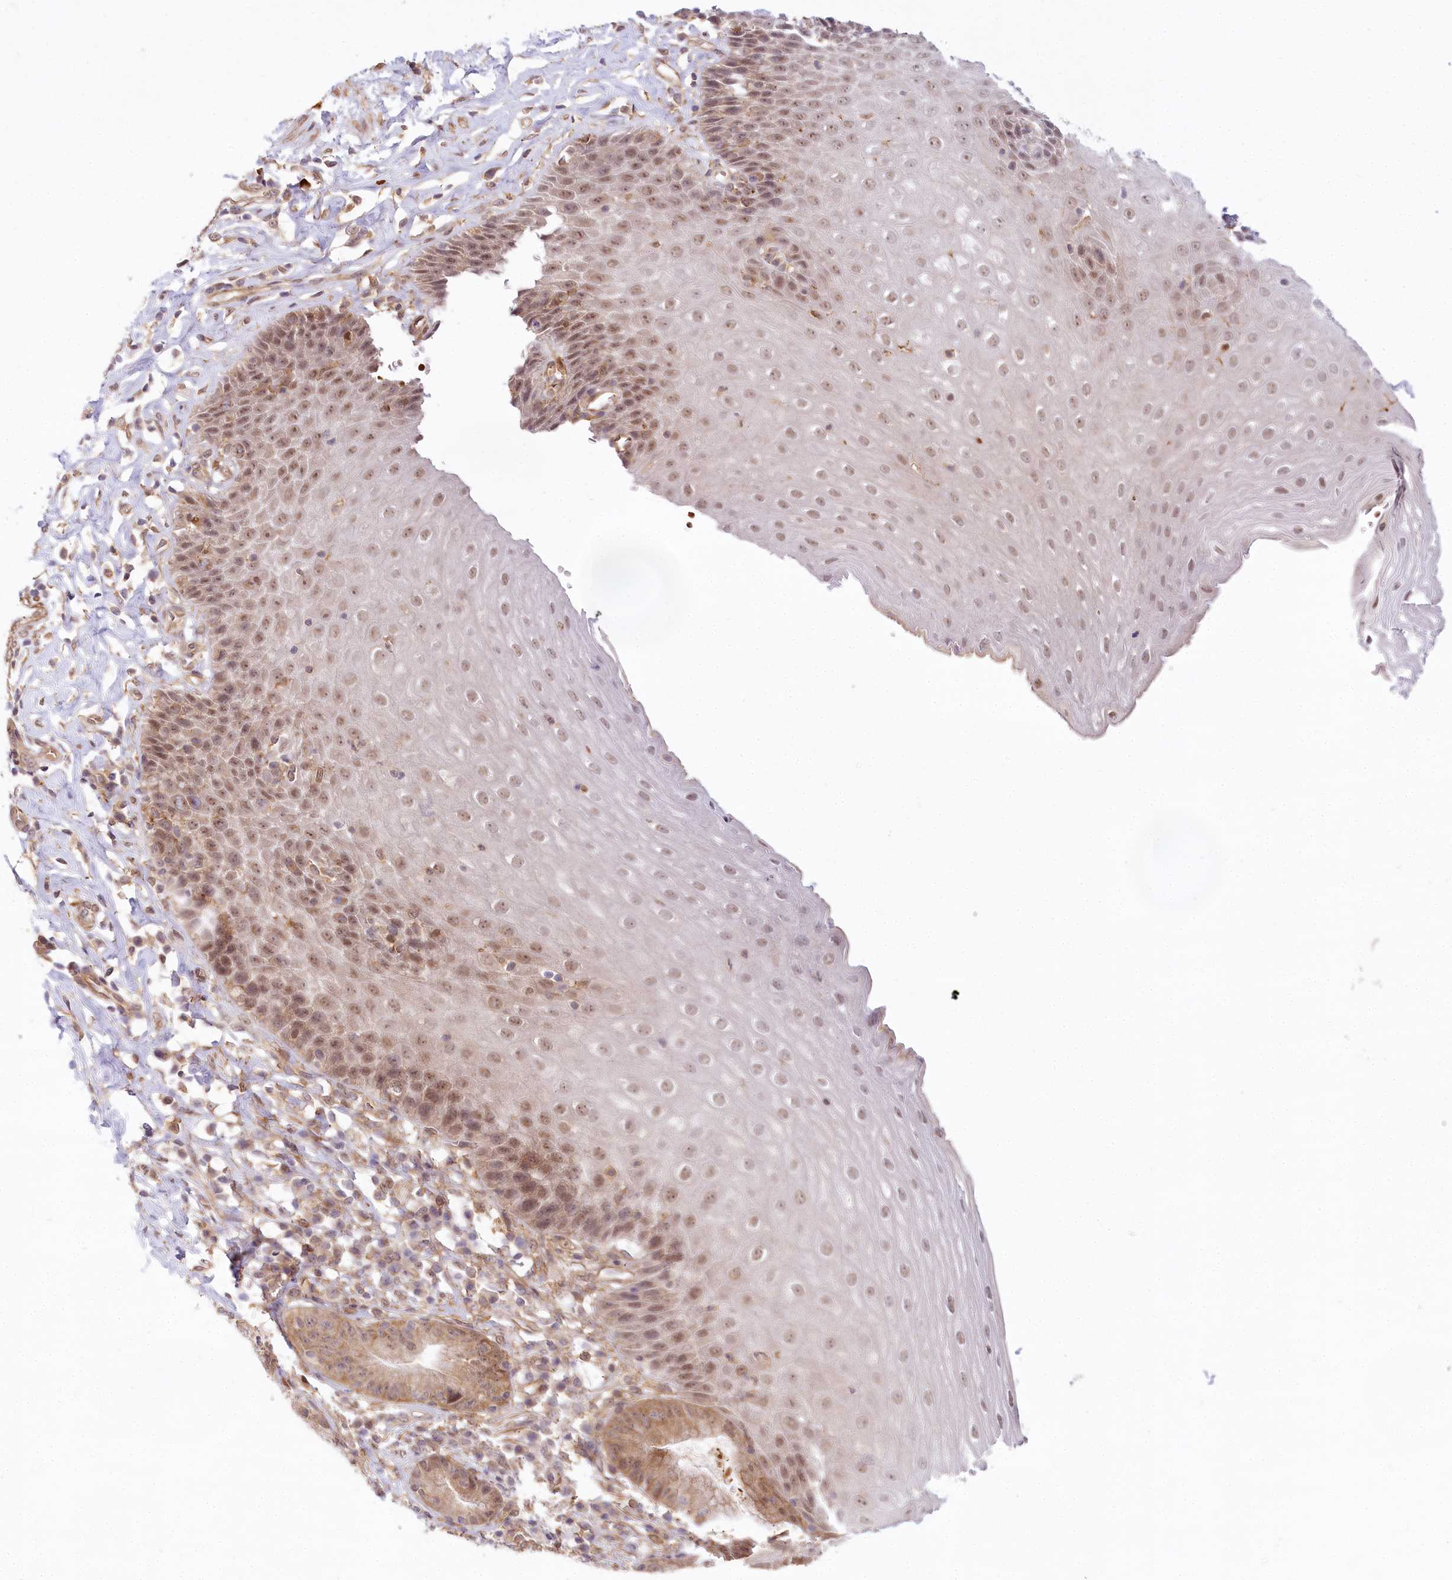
{"staining": {"intensity": "moderate", "quantity": ">75%", "location": "nuclear"}, "tissue": "esophagus", "cell_type": "Squamous epithelial cells", "image_type": "normal", "snomed": [{"axis": "morphology", "description": "Normal tissue, NOS"}, {"axis": "topography", "description": "Esophagus"}], "caption": "Squamous epithelial cells demonstrate moderate nuclear positivity in about >75% of cells in benign esophagus.", "gene": "TUBGCP2", "patient": {"sex": "female", "age": 61}}